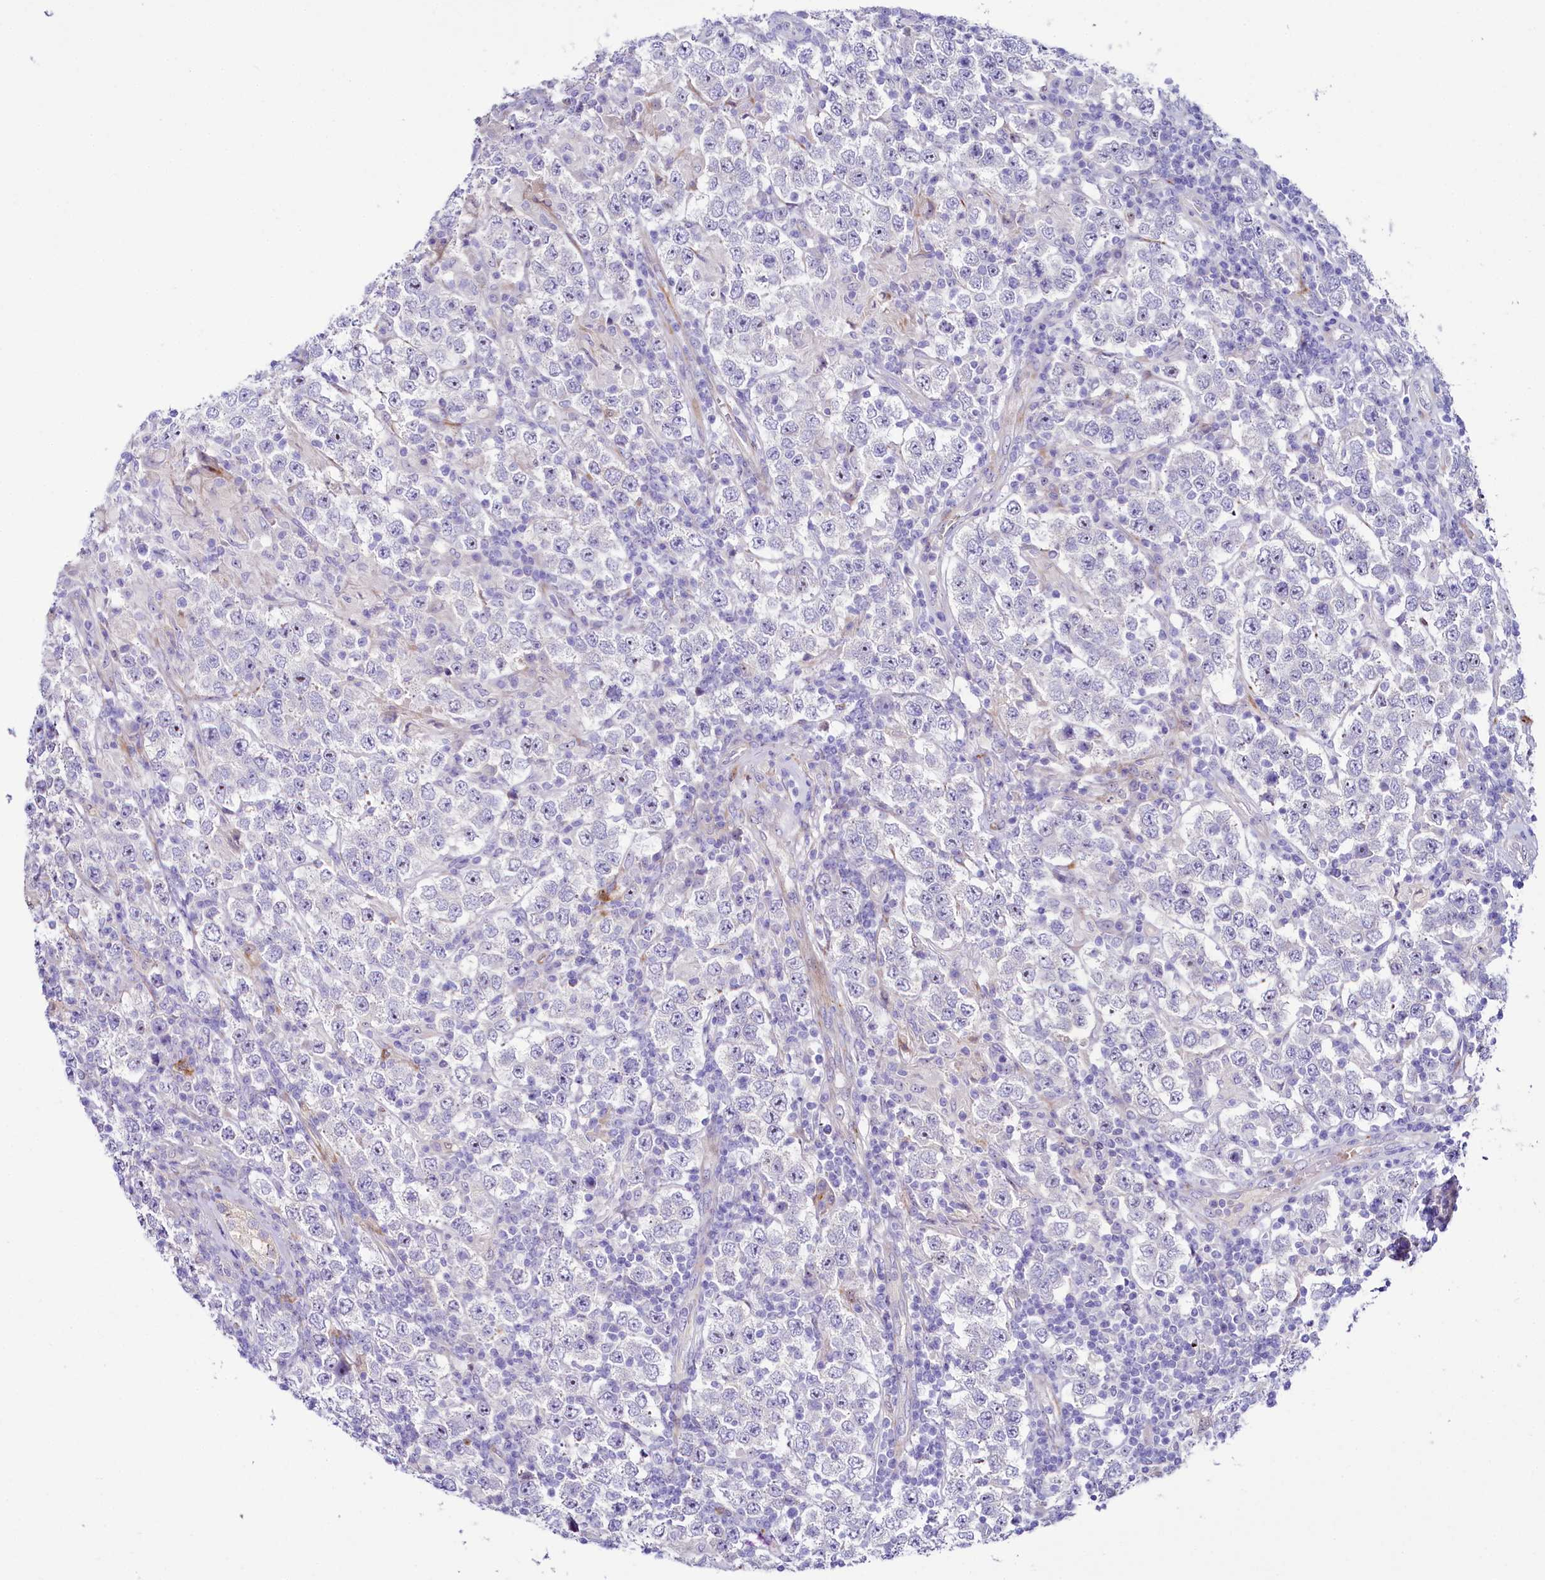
{"staining": {"intensity": "negative", "quantity": "none", "location": "none"}, "tissue": "testis cancer", "cell_type": "Tumor cells", "image_type": "cancer", "snomed": [{"axis": "morphology", "description": "Normal tissue, NOS"}, {"axis": "morphology", "description": "Urothelial carcinoma, High grade"}, {"axis": "morphology", "description": "Seminoma, NOS"}, {"axis": "morphology", "description": "Carcinoma, Embryonal, NOS"}, {"axis": "topography", "description": "Urinary bladder"}, {"axis": "topography", "description": "Testis"}], "caption": "High magnification brightfield microscopy of testis cancer stained with DAB (brown) and counterstained with hematoxylin (blue): tumor cells show no significant expression.", "gene": "SH3TC2", "patient": {"sex": "male", "age": 41}}